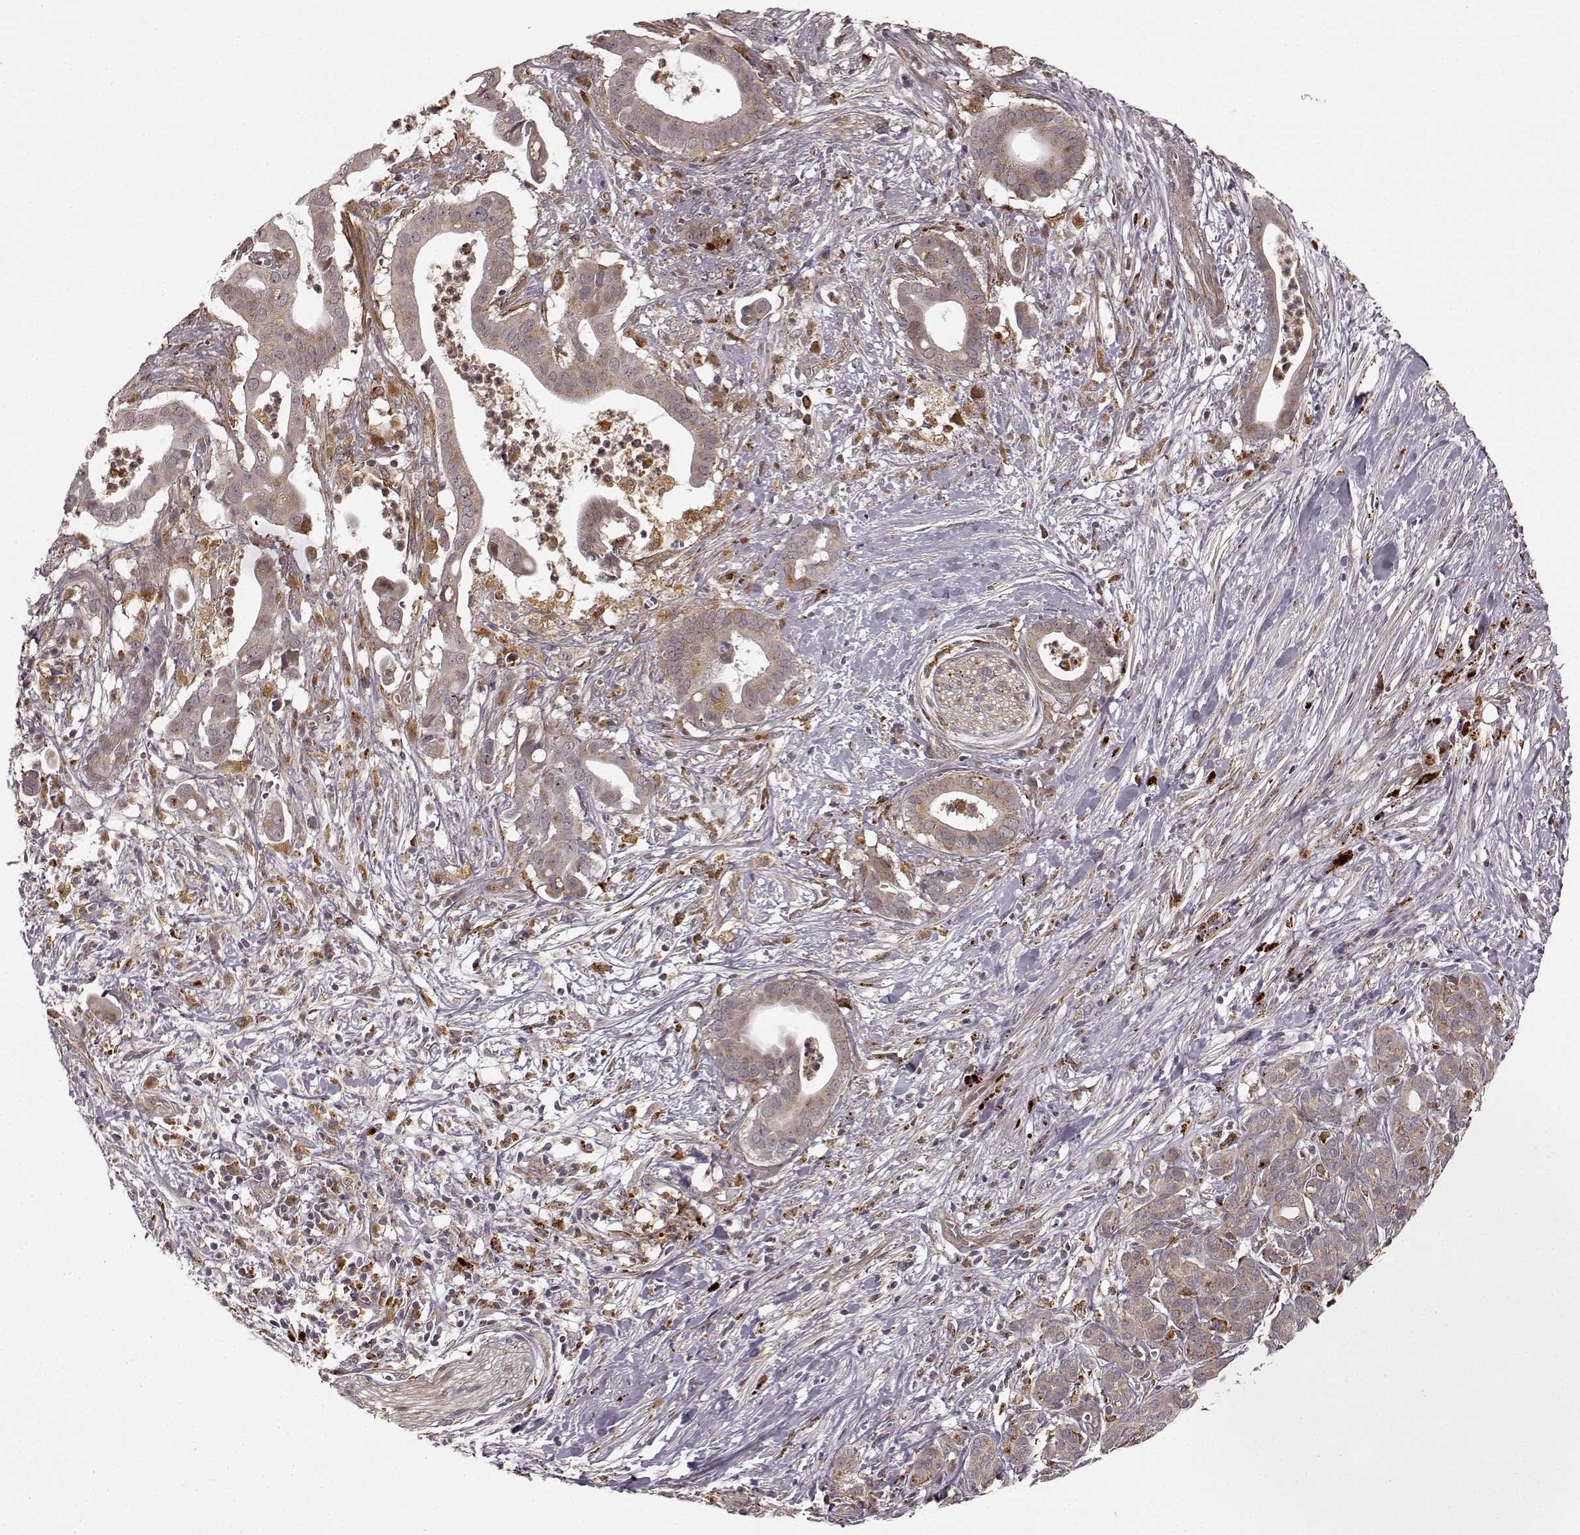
{"staining": {"intensity": "weak", "quantity": ">75%", "location": "cytoplasmic/membranous"}, "tissue": "pancreatic cancer", "cell_type": "Tumor cells", "image_type": "cancer", "snomed": [{"axis": "morphology", "description": "Adenocarcinoma, NOS"}, {"axis": "topography", "description": "Pancreas"}], "caption": "Immunohistochemistry of human pancreatic adenocarcinoma demonstrates low levels of weak cytoplasmic/membranous staining in about >75% of tumor cells. The staining was performed using DAB (3,3'-diaminobenzidine) to visualize the protein expression in brown, while the nuclei were stained in blue with hematoxylin (Magnification: 20x).", "gene": "SLC12A9", "patient": {"sex": "male", "age": 61}}